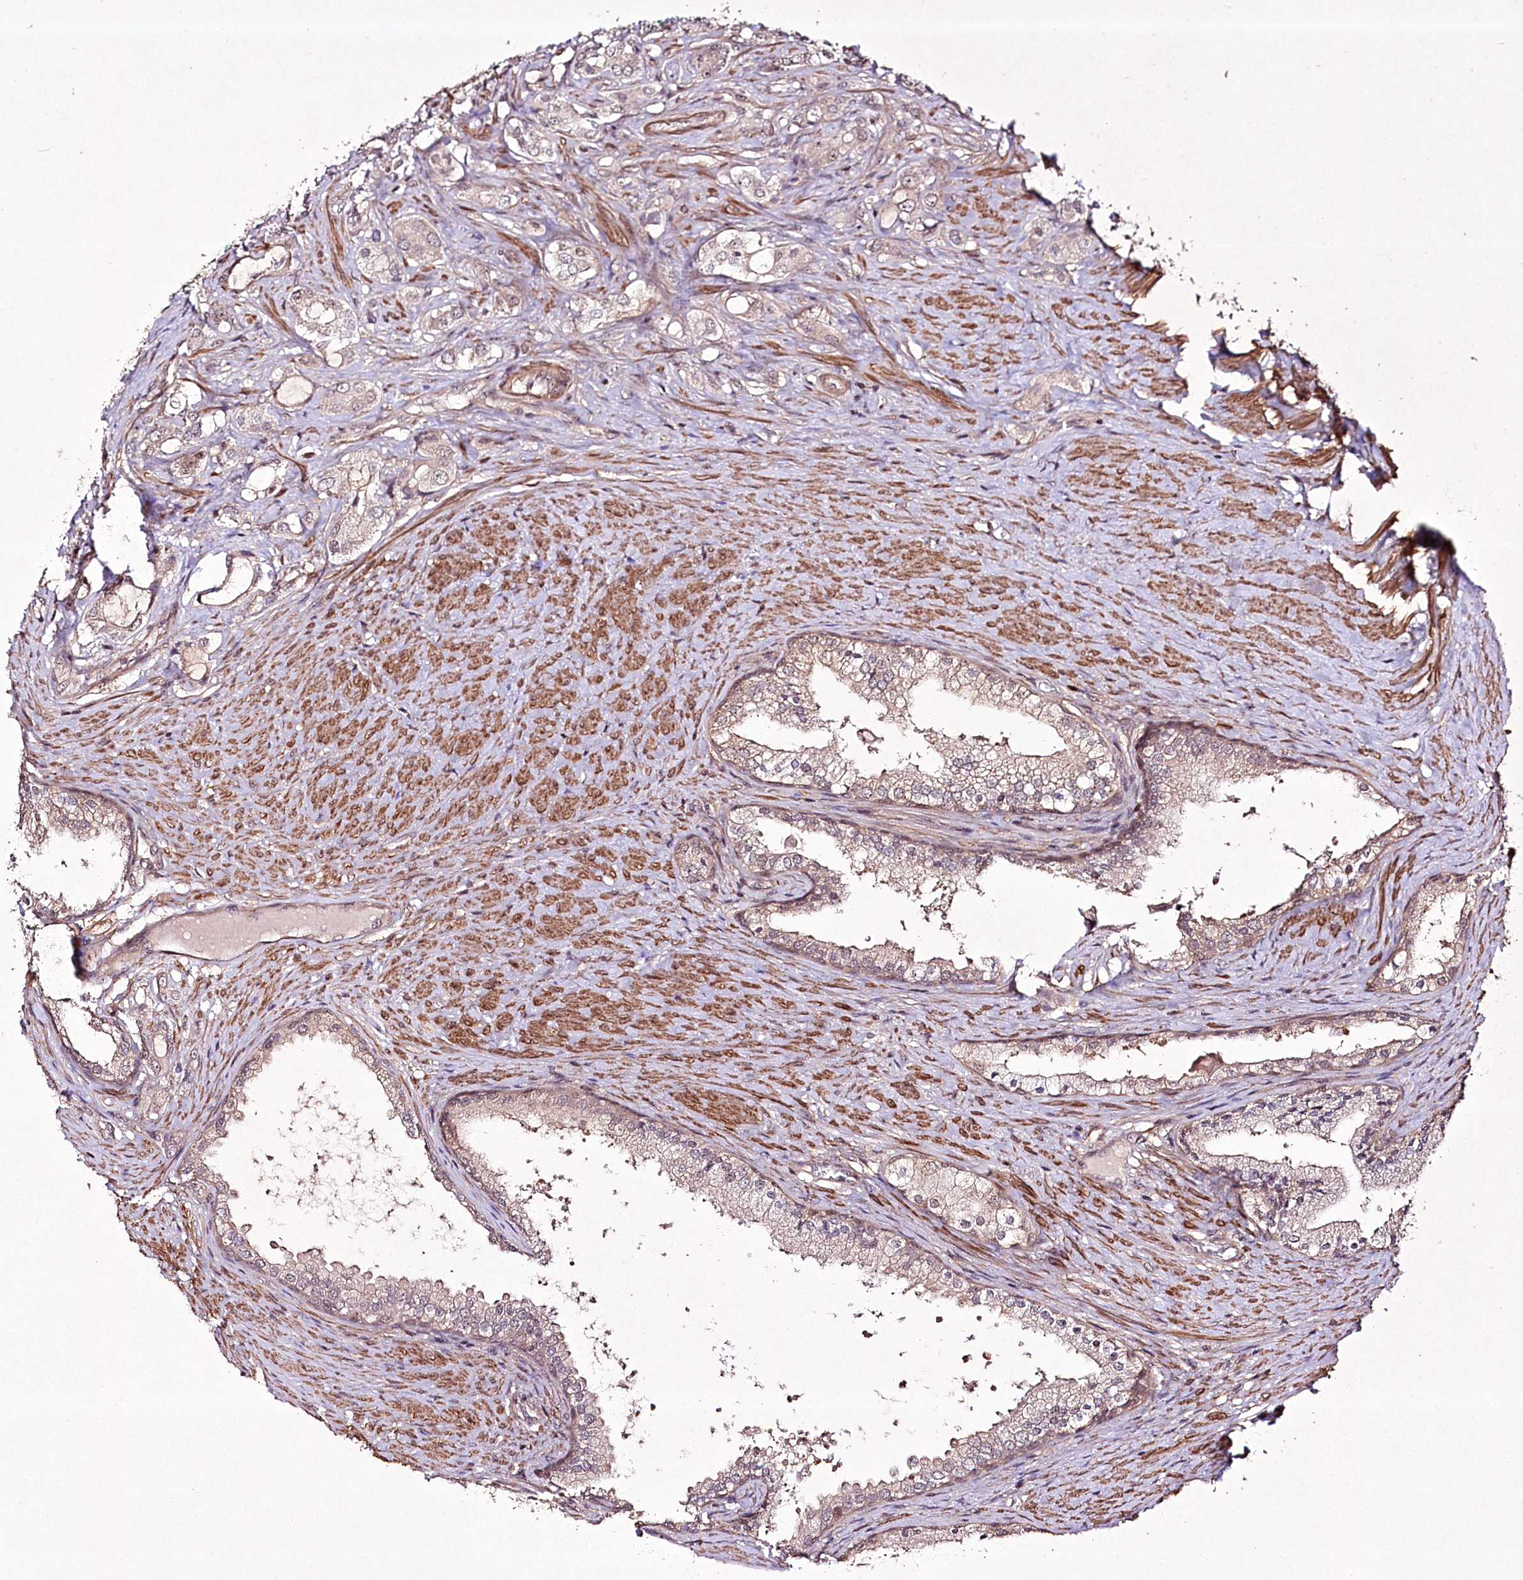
{"staining": {"intensity": "negative", "quantity": "none", "location": "none"}, "tissue": "prostate cancer", "cell_type": "Tumor cells", "image_type": "cancer", "snomed": [{"axis": "morphology", "description": "Adenocarcinoma, High grade"}, {"axis": "topography", "description": "Prostate"}], "caption": "Tumor cells show no significant protein positivity in prostate cancer.", "gene": "CCDC59", "patient": {"sex": "male", "age": 63}}